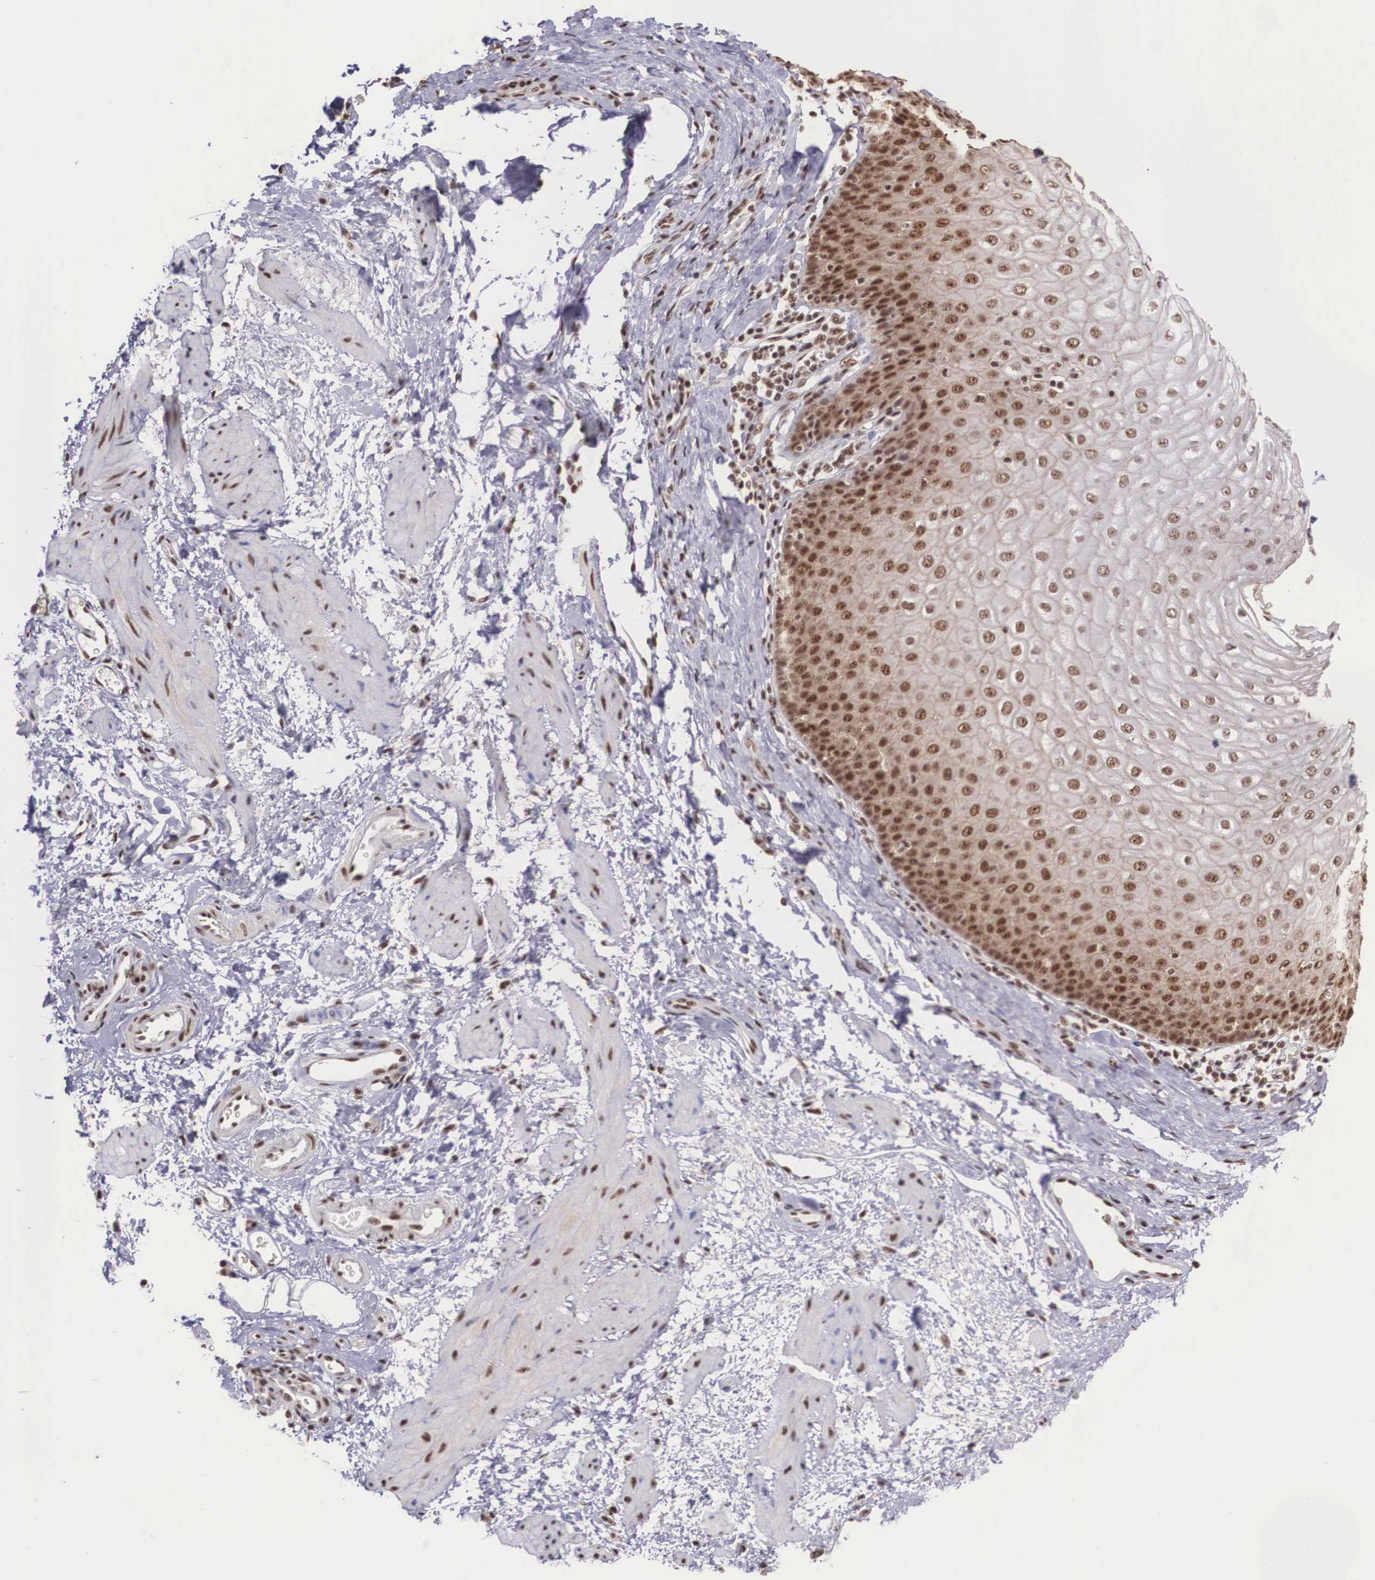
{"staining": {"intensity": "moderate", "quantity": "25%-75%", "location": "cytoplasmic/membranous,nuclear"}, "tissue": "esophagus", "cell_type": "Squamous epithelial cells", "image_type": "normal", "snomed": [{"axis": "morphology", "description": "Normal tissue, NOS"}, {"axis": "topography", "description": "Esophagus"}], "caption": "Immunohistochemistry of unremarkable esophagus demonstrates medium levels of moderate cytoplasmic/membranous,nuclear expression in approximately 25%-75% of squamous epithelial cells. (brown staining indicates protein expression, while blue staining denotes nuclei).", "gene": "POLR2F", "patient": {"sex": "female", "age": 61}}